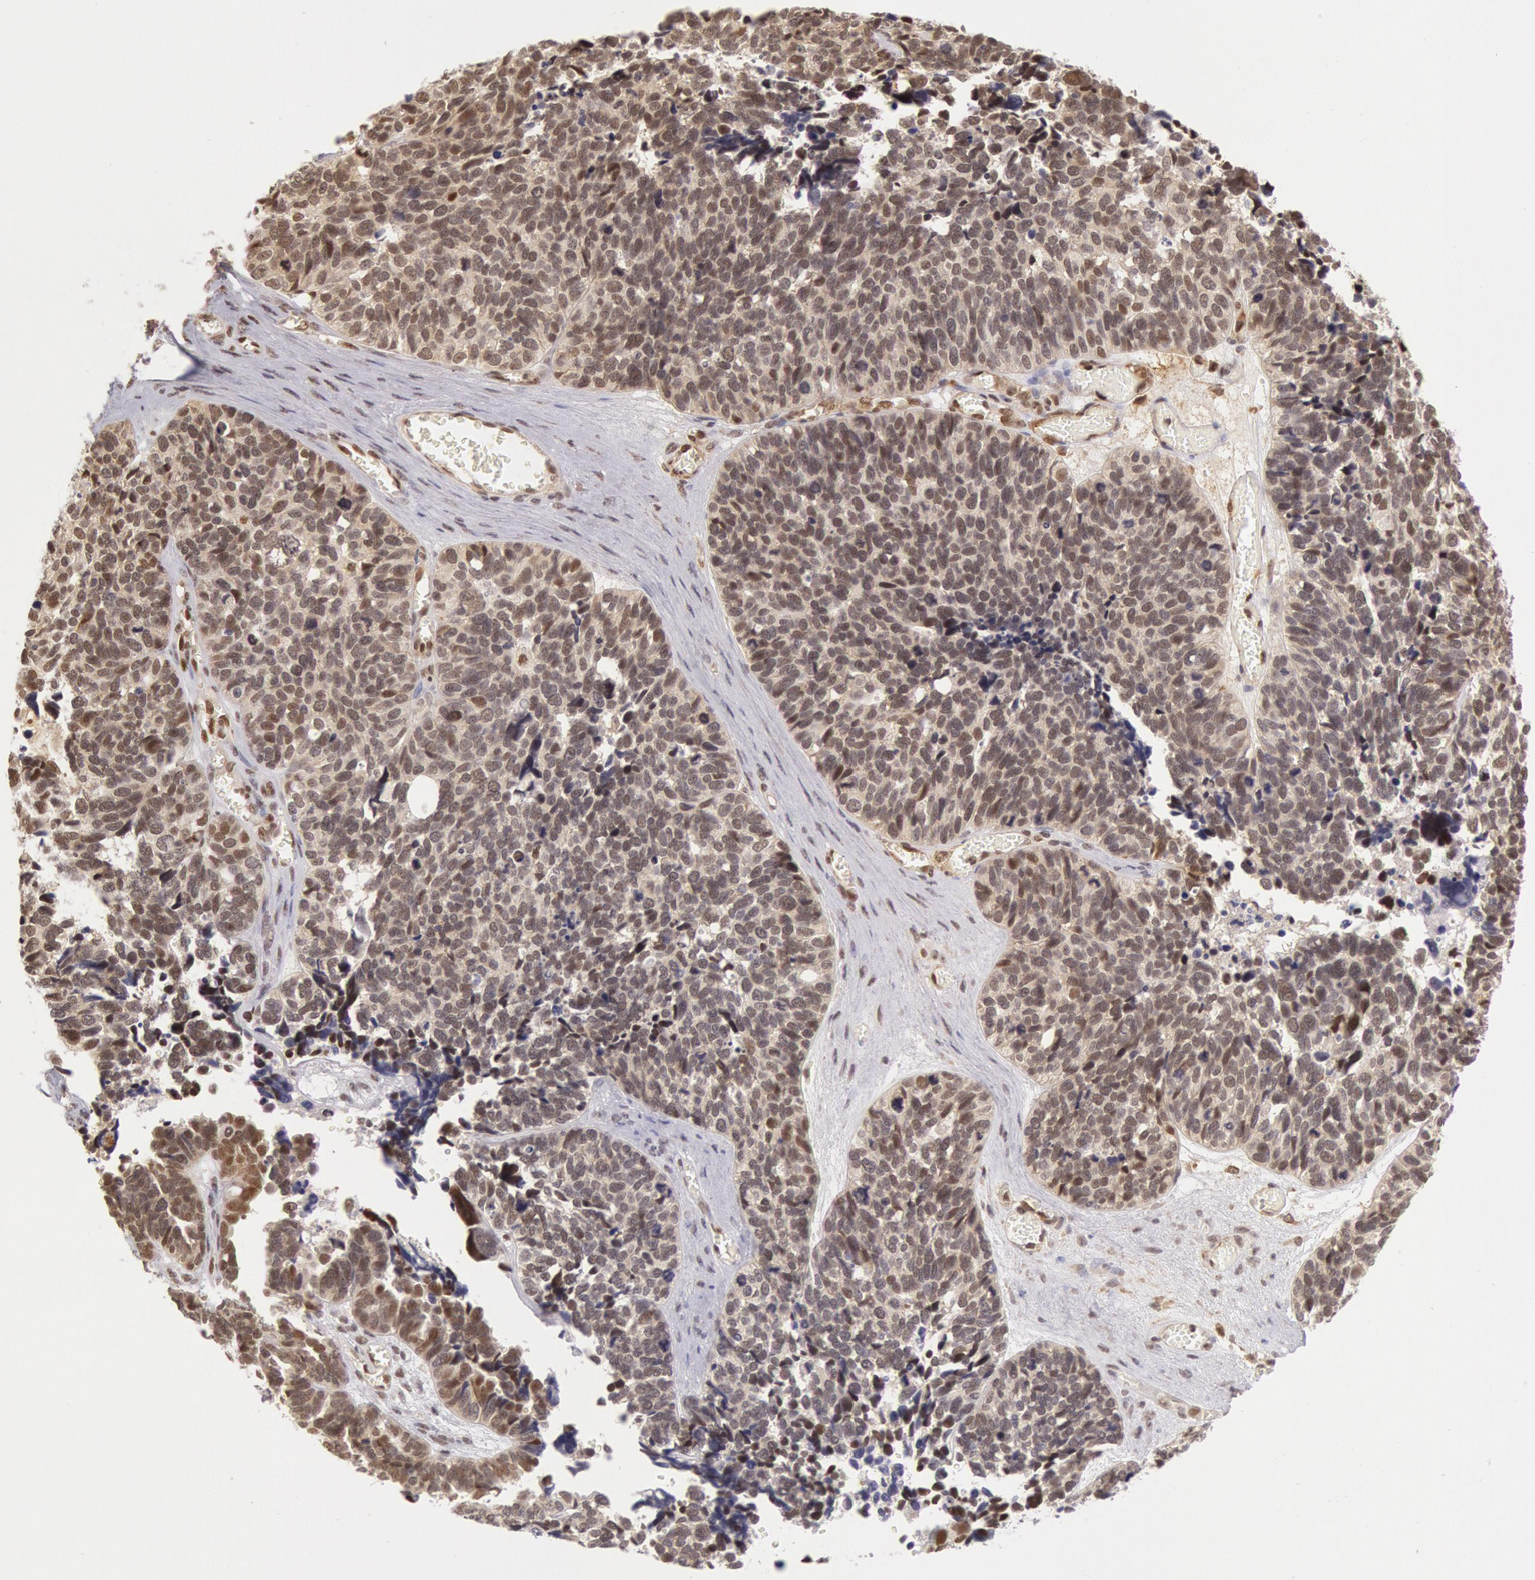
{"staining": {"intensity": "moderate", "quantity": ">75%", "location": "nuclear"}, "tissue": "ovarian cancer", "cell_type": "Tumor cells", "image_type": "cancer", "snomed": [{"axis": "morphology", "description": "Cystadenocarcinoma, serous, NOS"}, {"axis": "topography", "description": "Ovary"}], "caption": "Serous cystadenocarcinoma (ovarian) stained with a brown dye shows moderate nuclear positive positivity in approximately >75% of tumor cells.", "gene": "ESS2", "patient": {"sex": "female", "age": 77}}